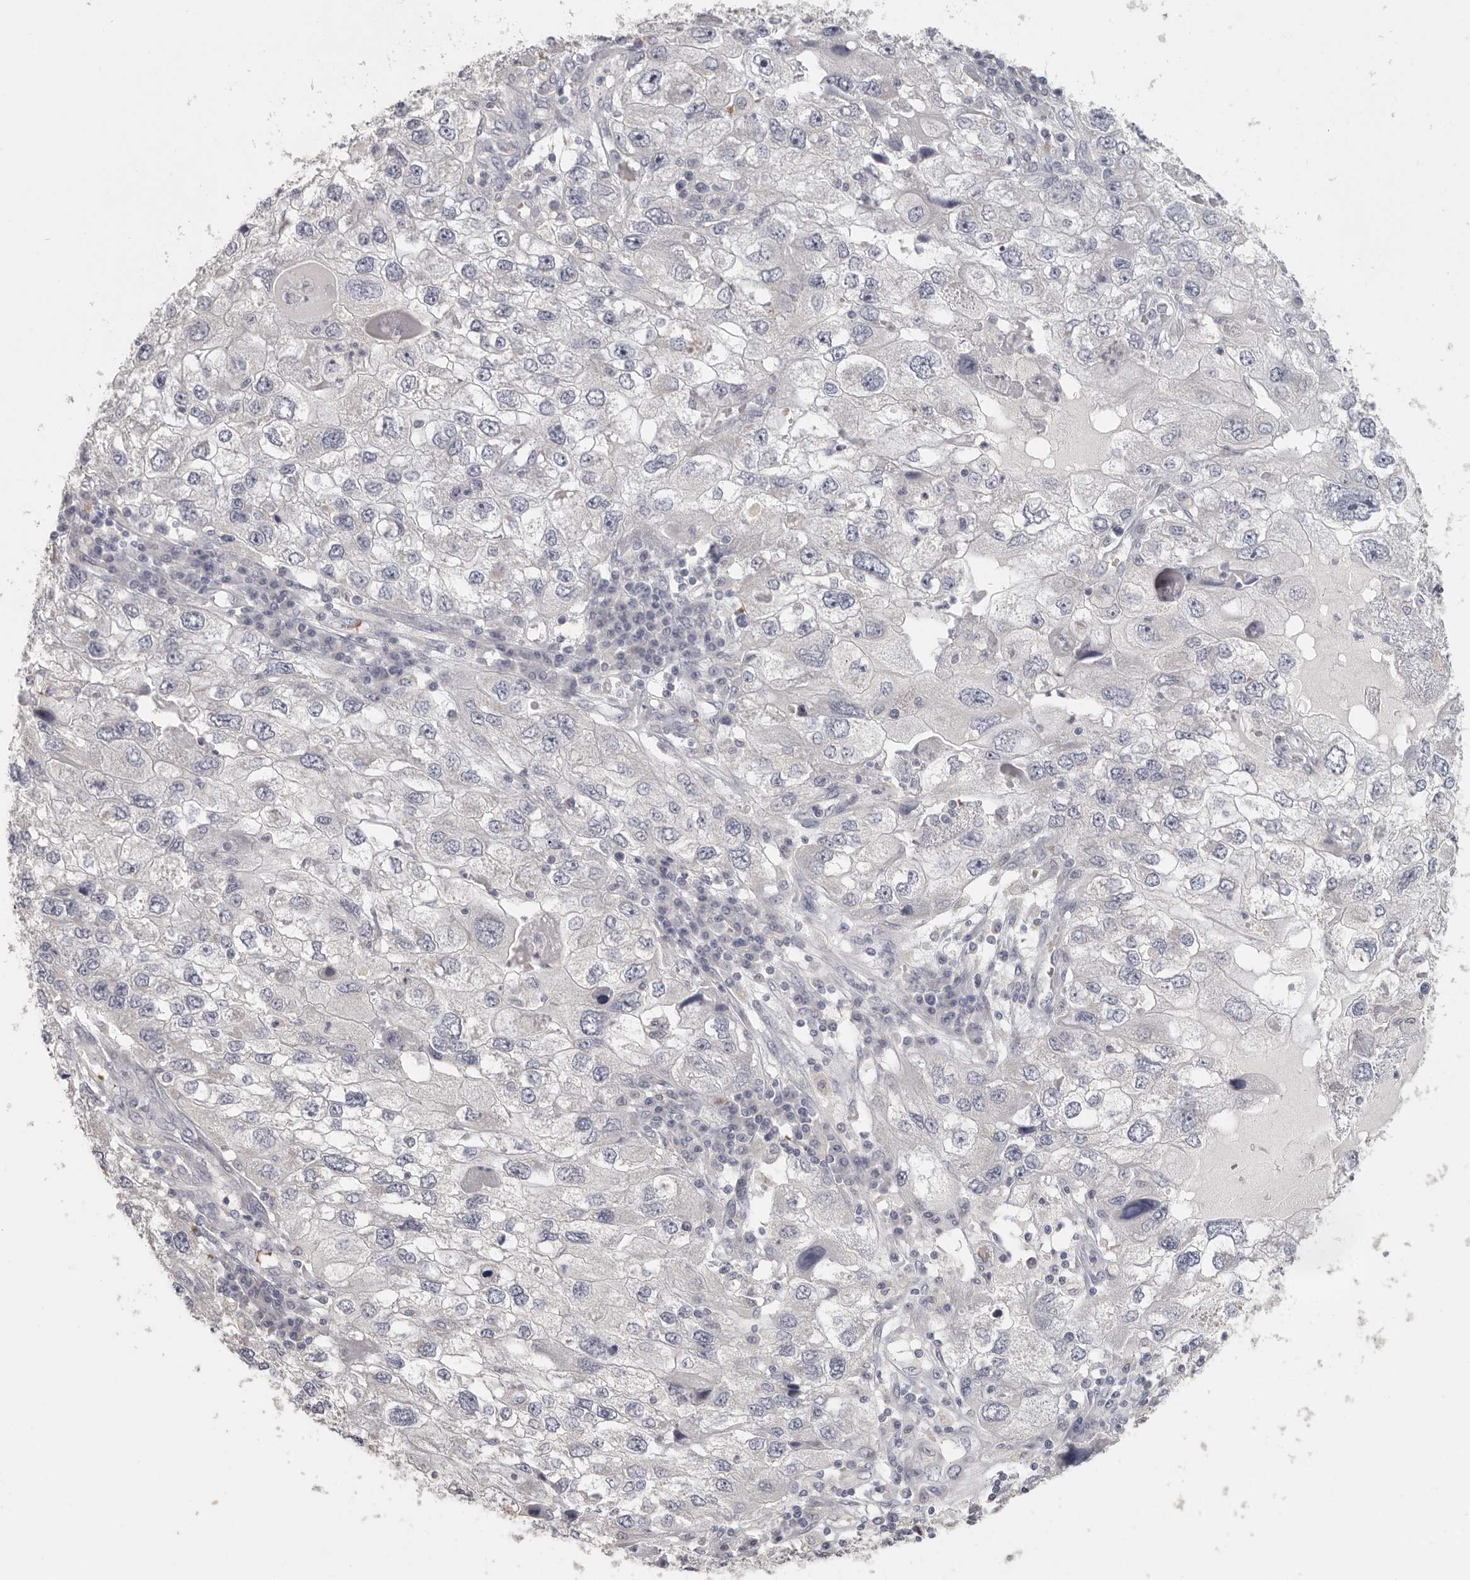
{"staining": {"intensity": "negative", "quantity": "none", "location": "none"}, "tissue": "endometrial cancer", "cell_type": "Tumor cells", "image_type": "cancer", "snomed": [{"axis": "morphology", "description": "Adenocarcinoma, NOS"}, {"axis": "topography", "description": "Endometrium"}], "caption": "High power microscopy image of an immunohistochemistry image of endometrial cancer (adenocarcinoma), revealing no significant expression in tumor cells.", "gene": "DNAJC11", "patient": {"sex": "female", "age": 49}}